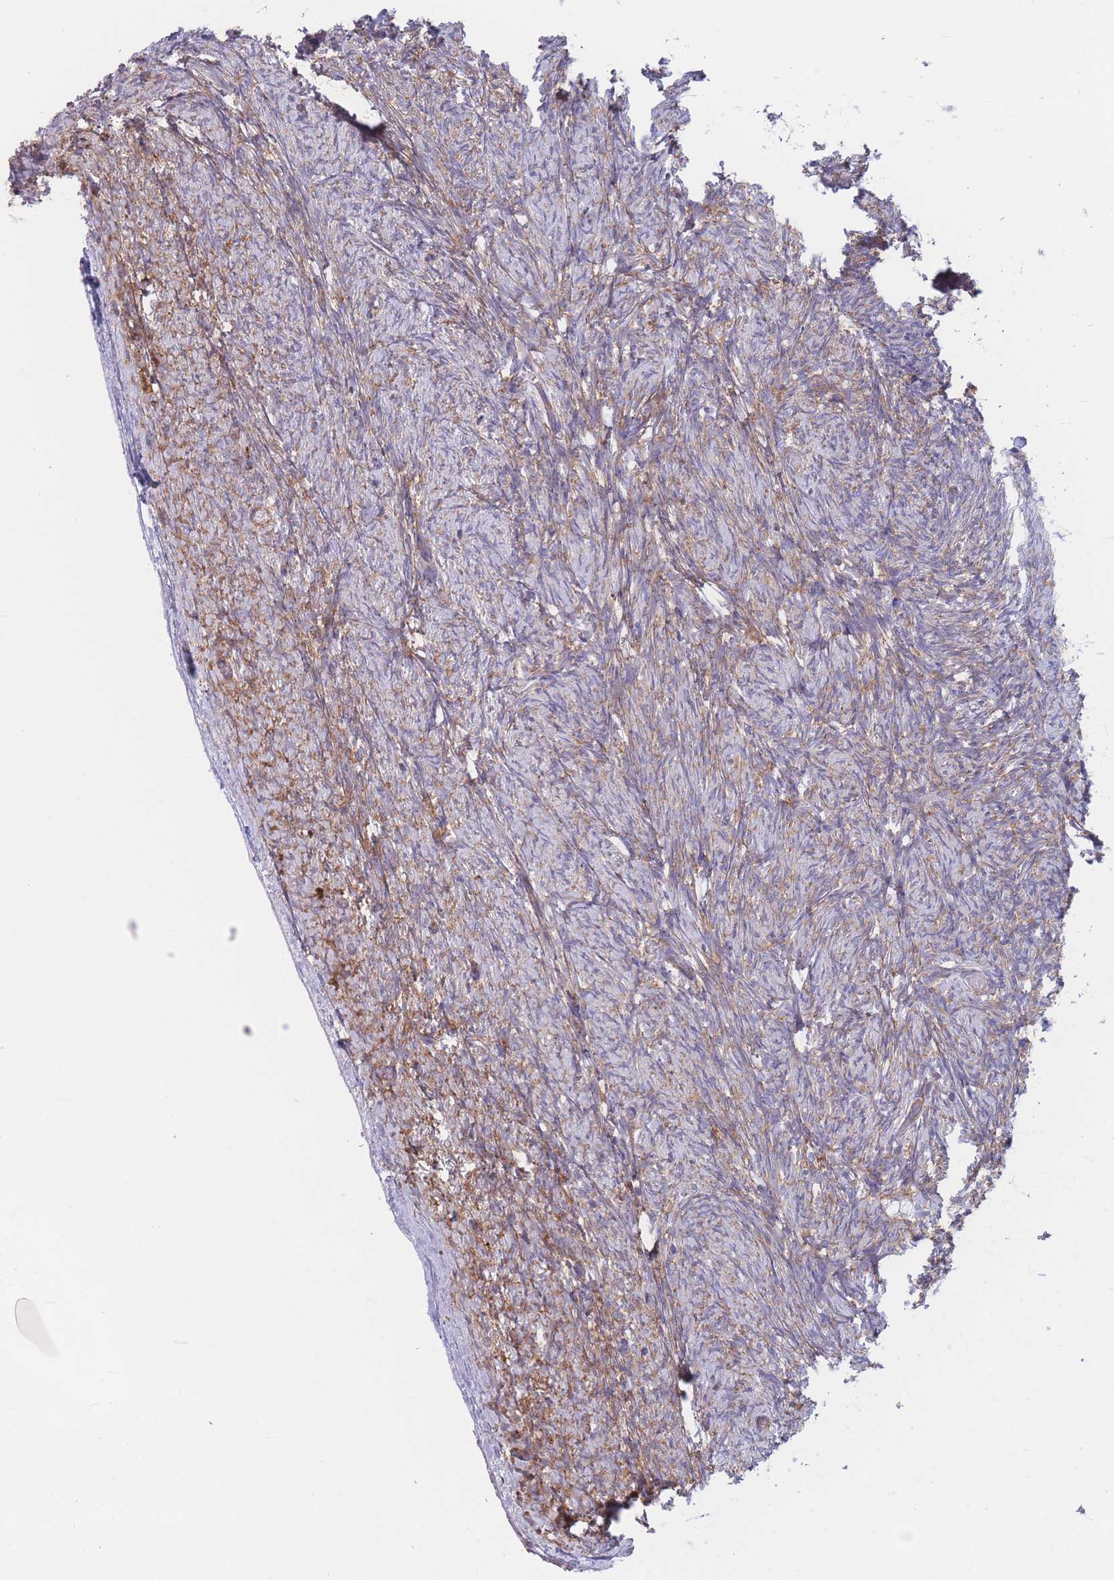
{"staining": {"intensity": "moderate", "quantity": "25%-75%", "location": "cytoplasmic/membranous"}, "tissue": "ovary", "cell_type": "Ovarian stroma cells", "image_type": "normal", "snomed": [{"axis": "morphology", "description": "Normal tissue, NOS"}, {"axis": "topography", "description": "Ovary"}], "caption": "Protein staining displays moderate cytoplasmic/membranous positivity in about 25%-75% of ovarian stroma cells in unremarkable ovary. The staining was performed using DAB, with brown indicating positive protein expression. Nuclei are stained blue with hematoxylin.", "gene": "RPL8", "patient": {"sex": "female", "age": 44}}